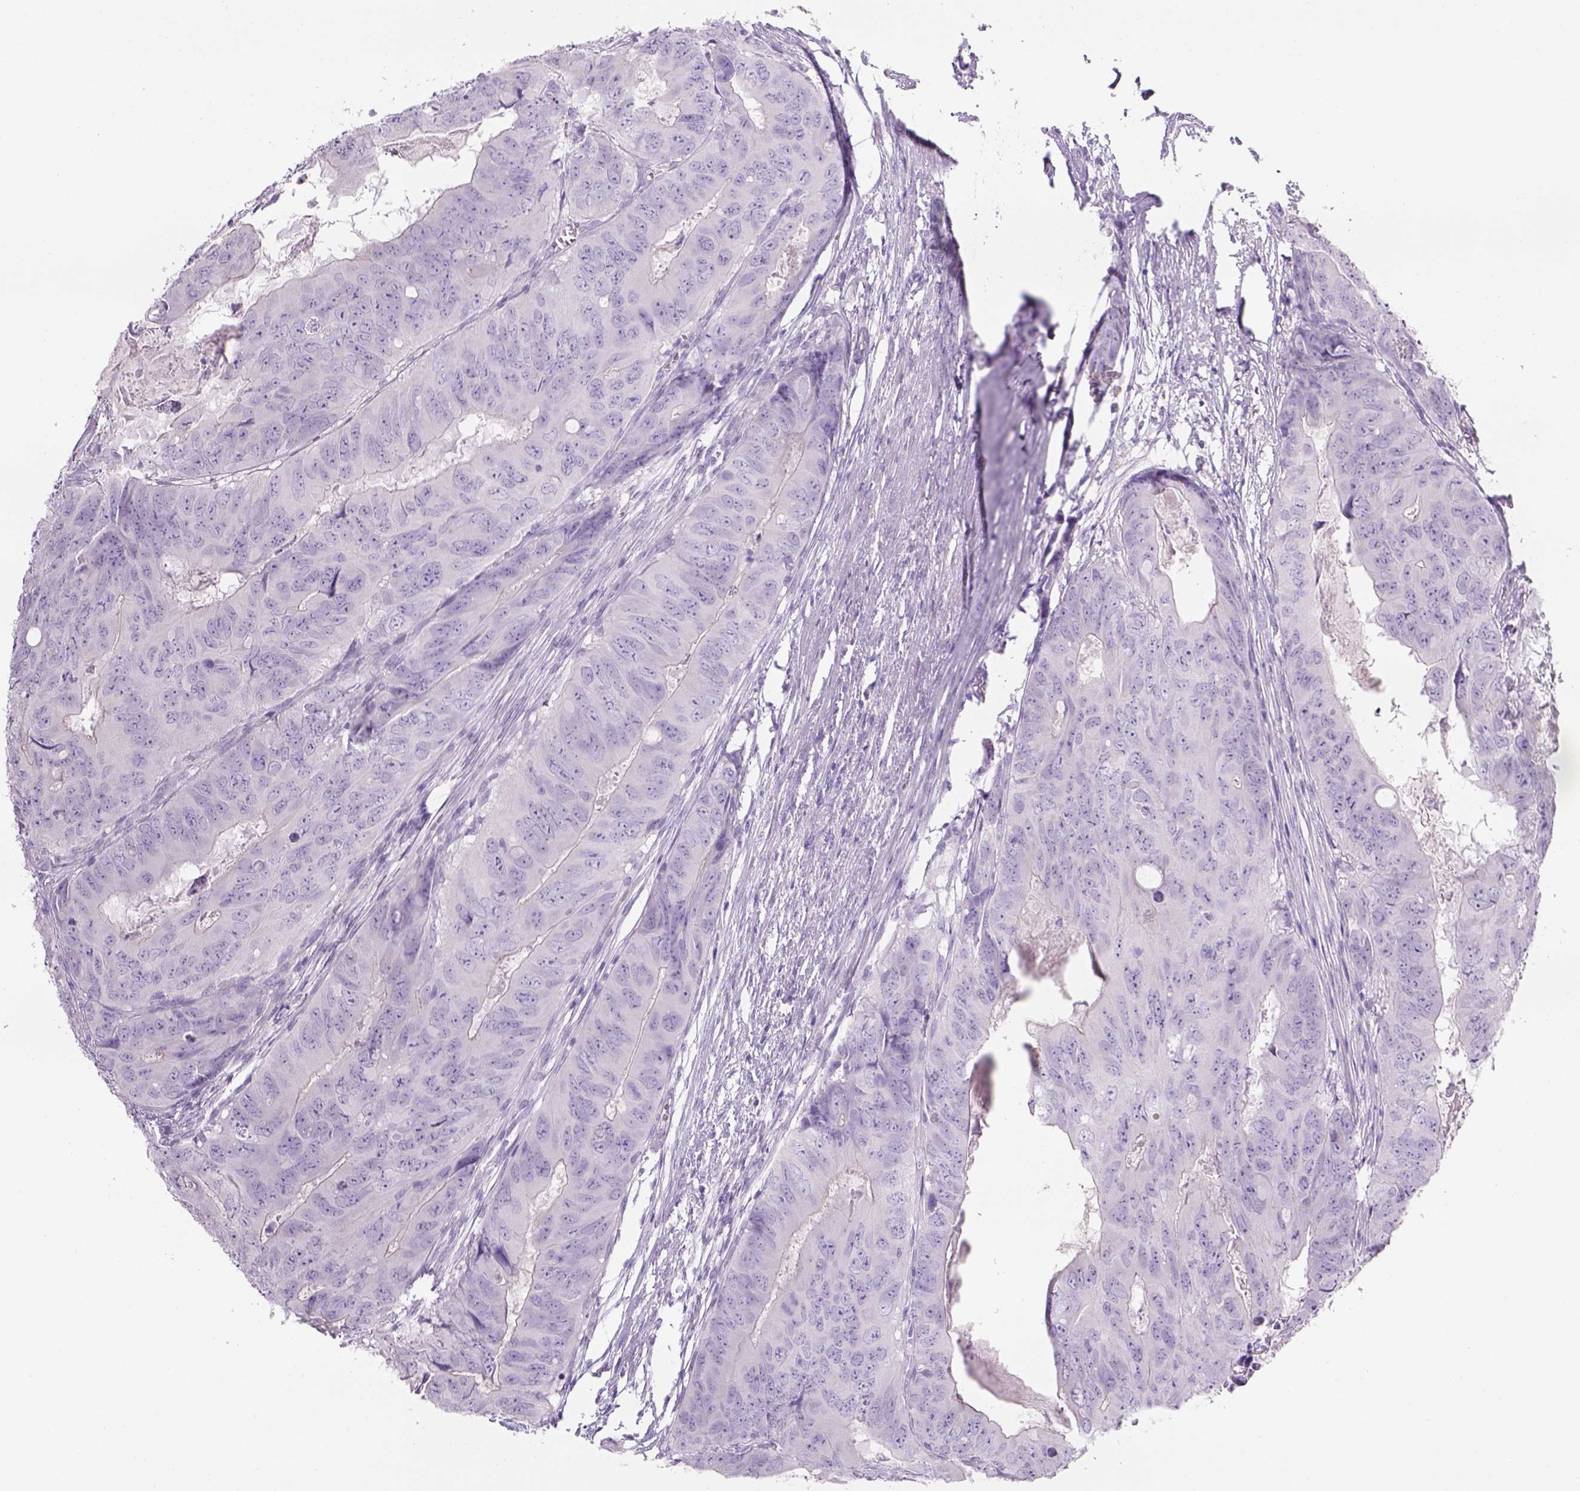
{"staining": {"intensity": "negative", "quantity": "none", "location": "none"}, "tissue": "colorectal cancer", "cell_type": "Tumor cells", "image_type": "cancer", "snomed": [{"axis": "morphology", "description": "Adenocarcinoma, NOS"}, {"axis": "topography", "description": "Colon"}], "caption": "This histopathology image is of colorectal cancer (adenocarcinoma) stained with immunohistochemistry to label a protein in brown with the nuclei are counter-stained blue. There is no expression in tumor cells. (DAB (3,3'-diaminobenzidine) IHC visualized using brightfield microscopy, high magnification).", "gene": "TENM4", "patient": {"sex": "male", "age": 79}}